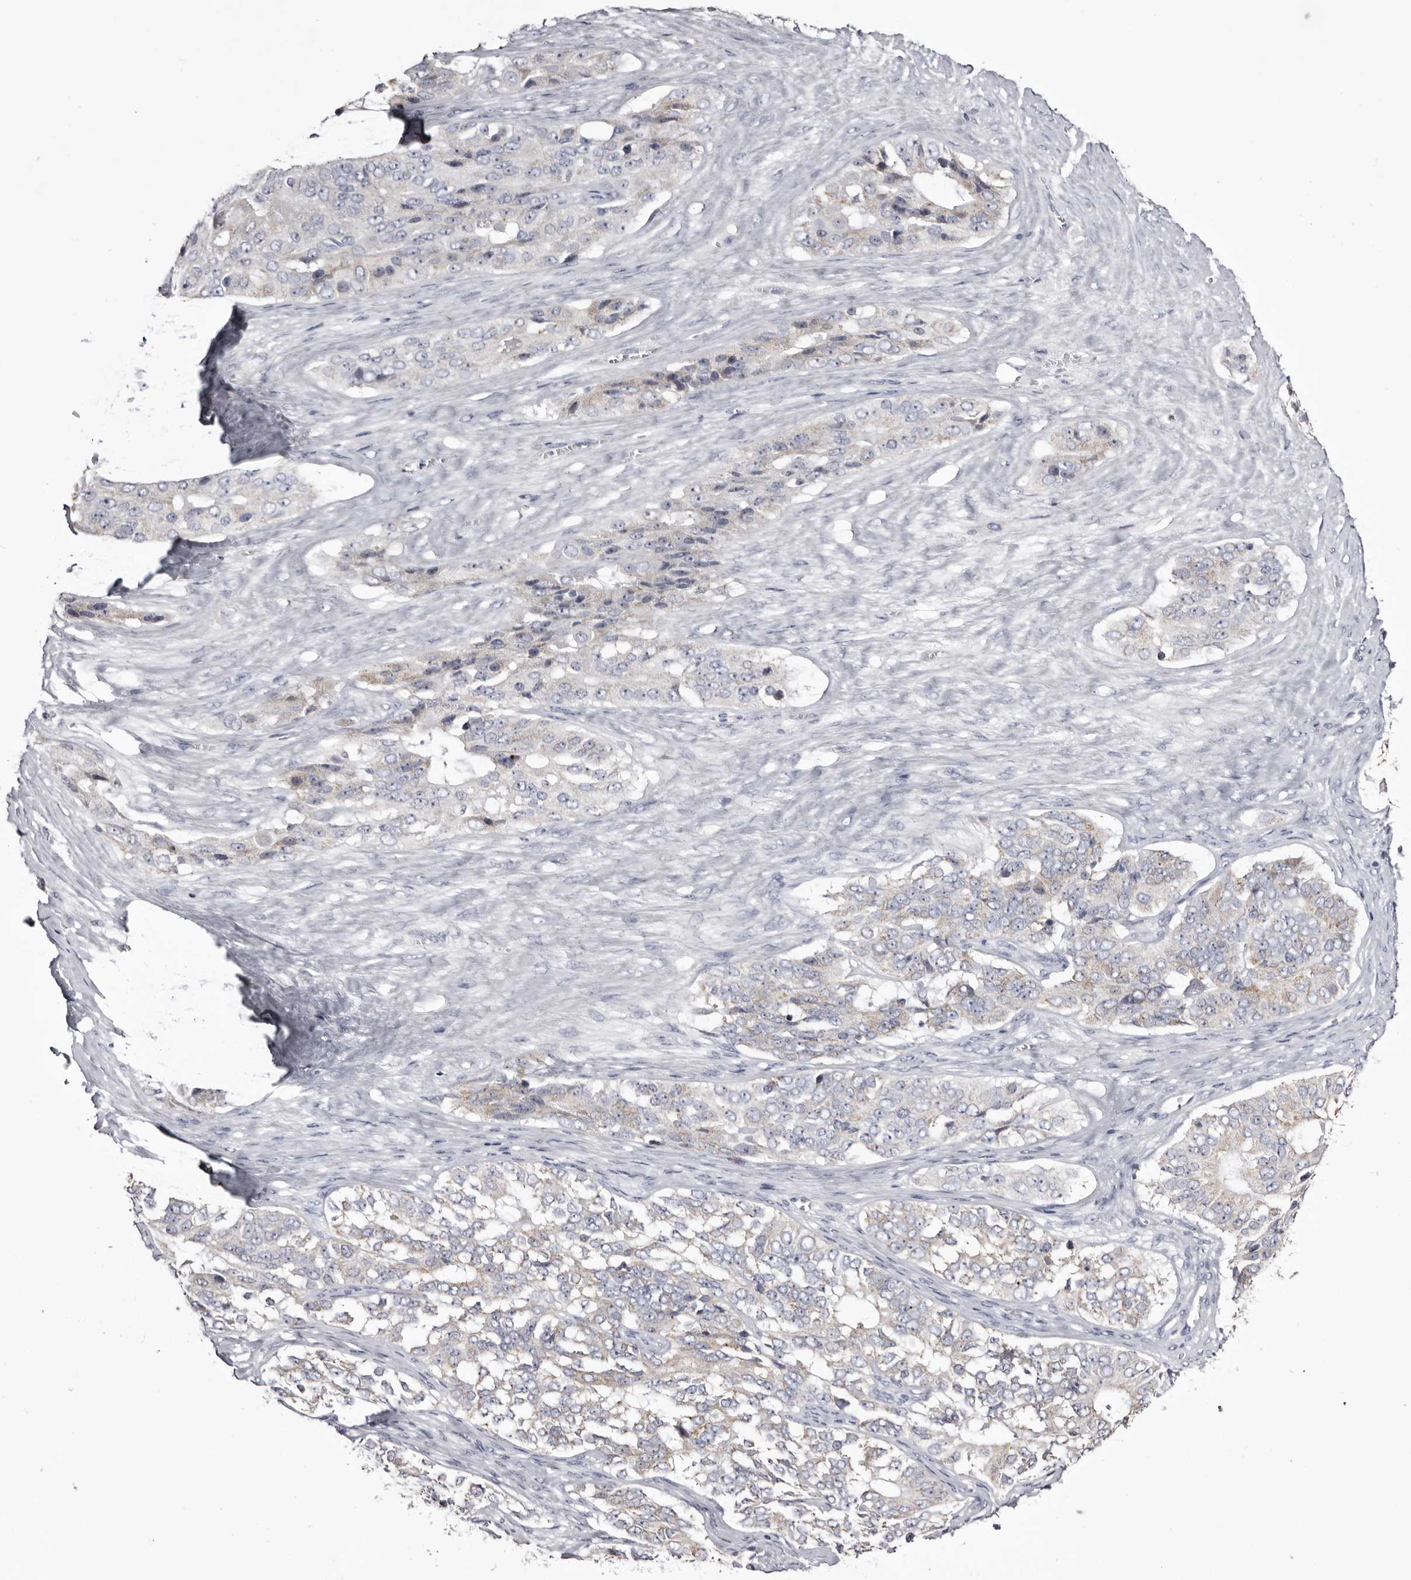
{"staining": {"intensity": "negative", "quantity": "none", "location": "none"}, "tissue": "ovarian cancer", "cell_type": "Tumor cells", "image_type": "cancer", "snomed": [{"axis": "morphology", "description": "Carcinoma, endometroid"}, {"axis": "topography", "description": "Ovary"}], "caption": "Immunohistochemistry image of neoplastic tissue: ovarian endometroid carcinoma stained with DAB (3,3'-diaminobenzidine) exhibits no significant protein expression in tumor cells.", "gene": "CASQ1", "patient": {"sex": "female", "age": 51}}